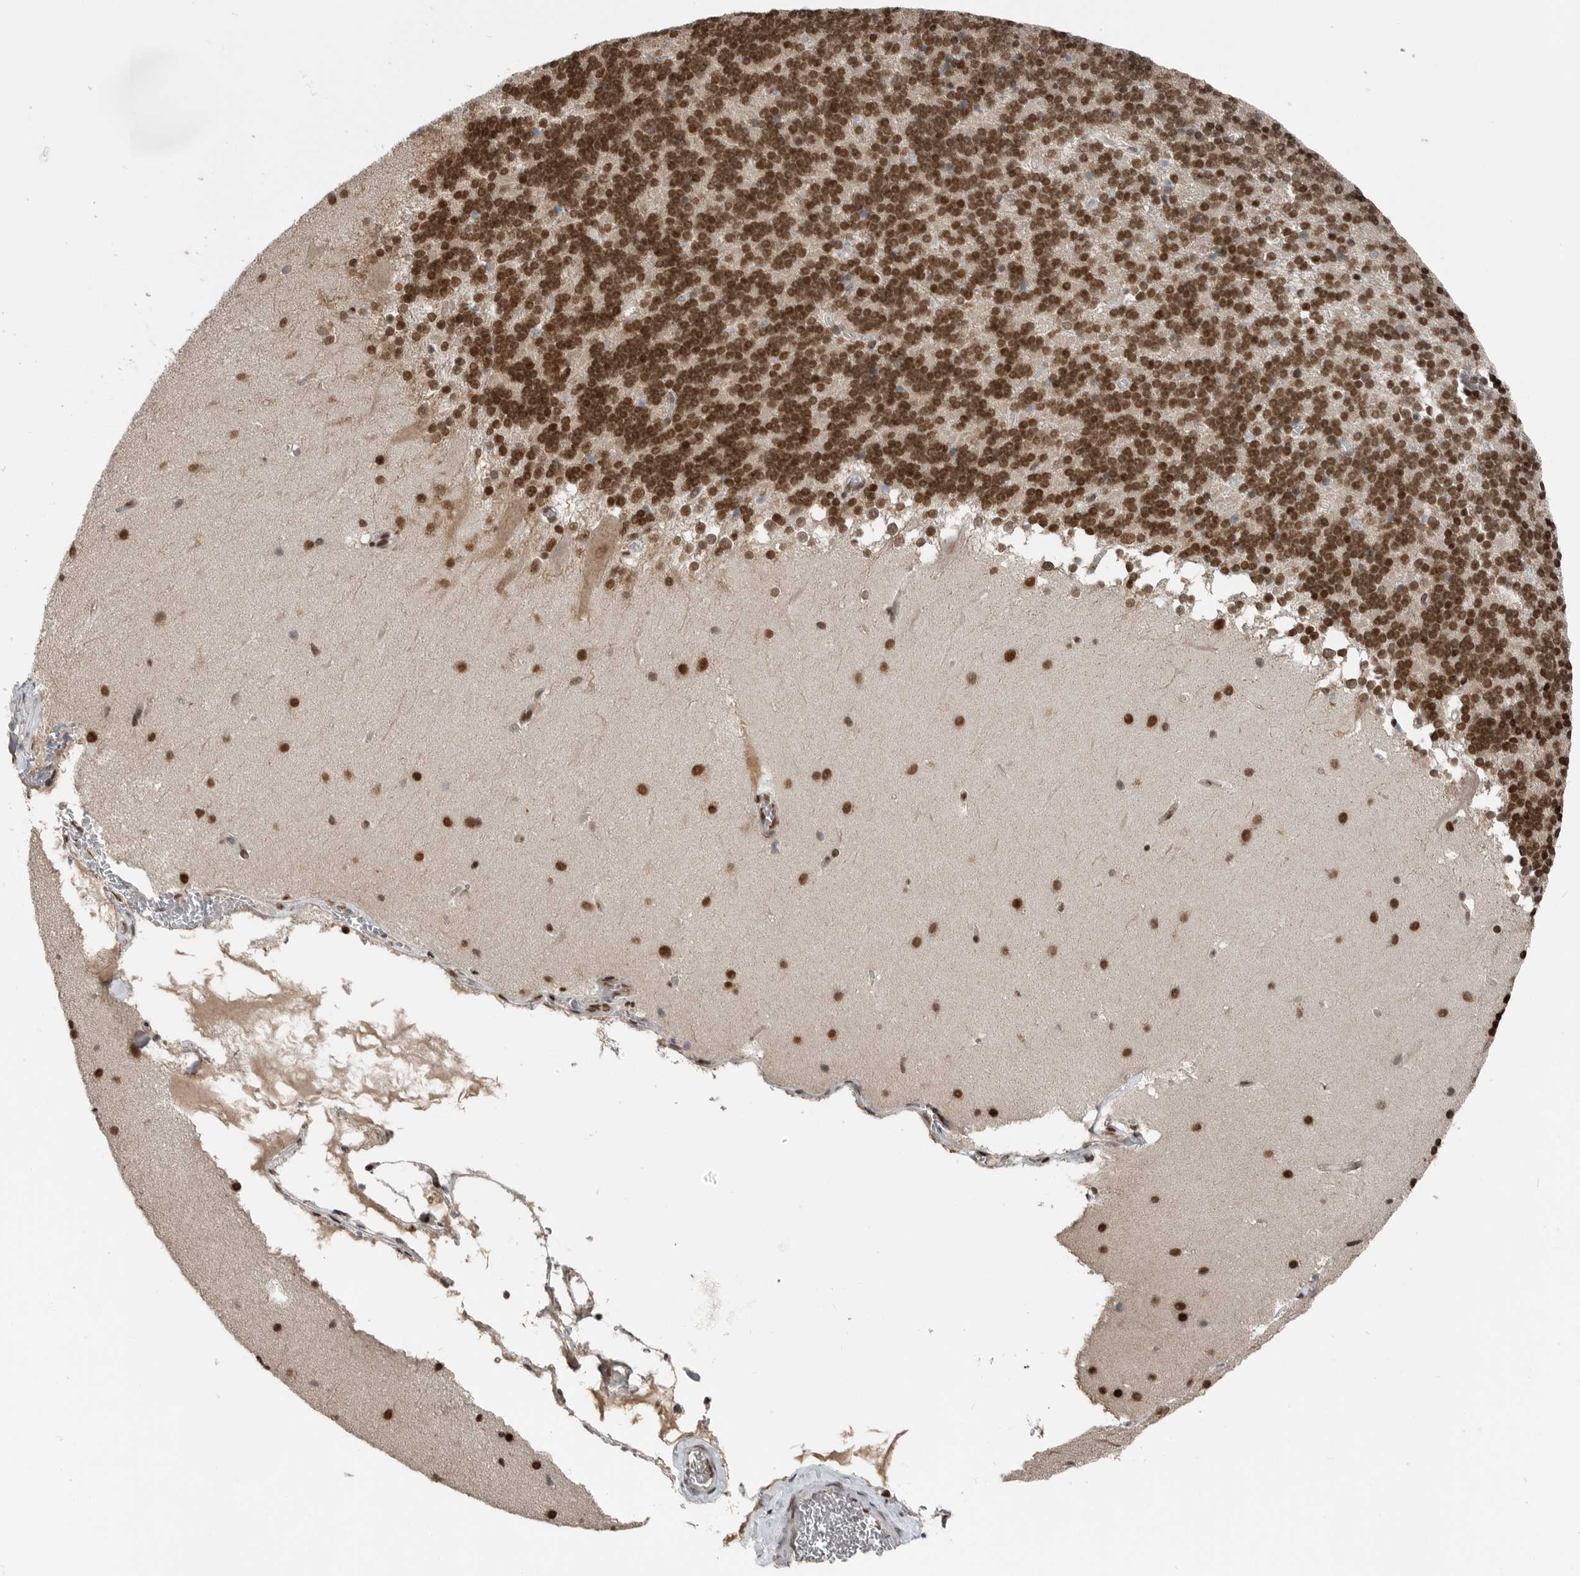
{"staining": {"intensity": "strong", "quantity": ">75%", "location": "nuclear"}, "tissue": "cerebellum", "cell_type": "Cells in granular layer", "image_type": "normal", "snomed": [{"axis": "morphology", "description": "Normal tissue, NOS"}, {"axis": "topography", "description": "Cerebellum"}], "caption": "About >75% of cells in granular layer in unremarkable cerebellum display strong nuclear protein expression as visualized by brown immunohistochemical staining.", "gene": "BLZF1", "patient": {"sex": "female", "age": 19}}